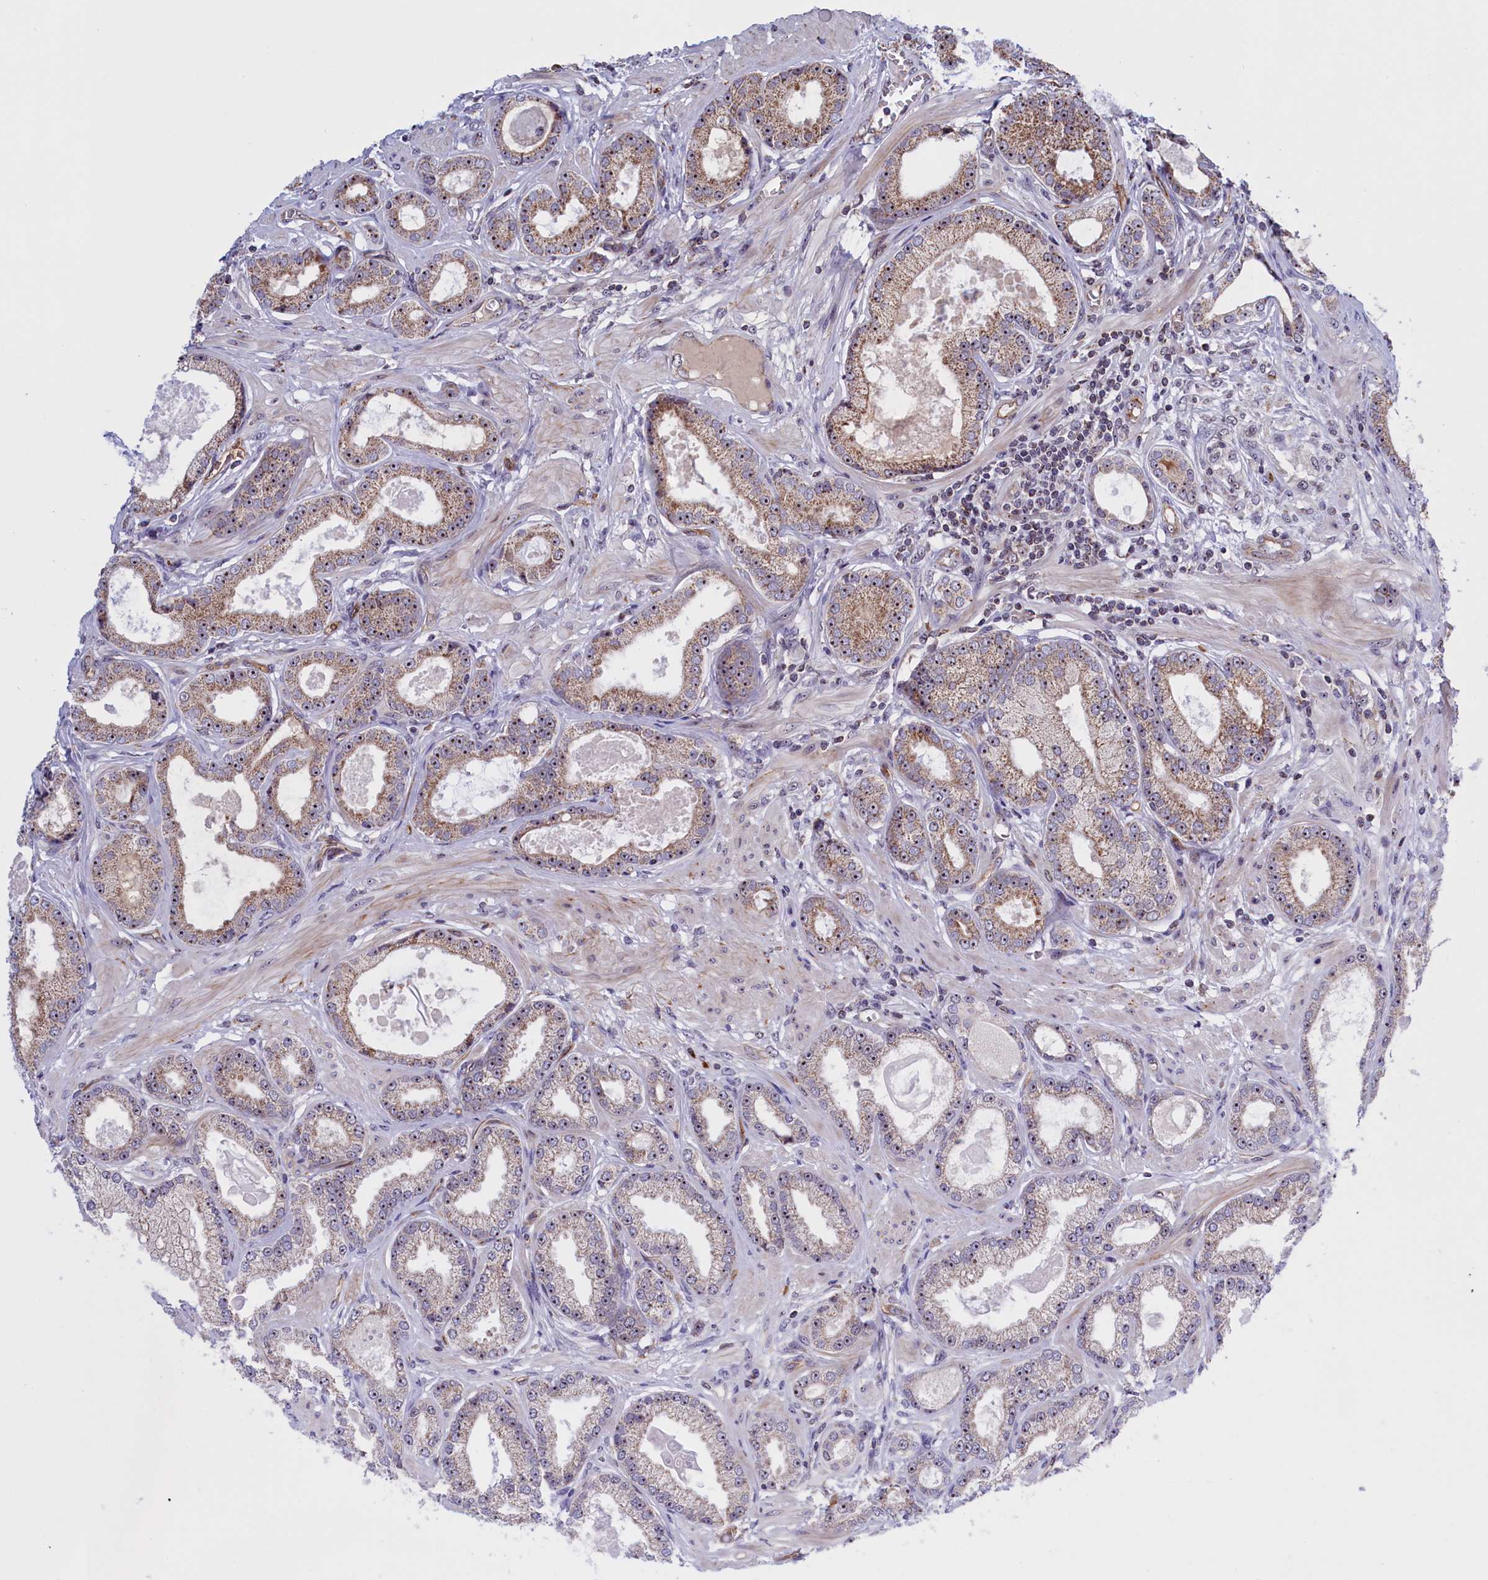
{"staining": {"intensity": "moderate", "quantity": "25%-75%", "location": "cytoplasmic/membranous,nuclear"}, "tissue": "prostate cancer", "cell_type": "Tumor cells", "image_type": "cancer", "snomed": [{"axis": "morphology", "description": "Adenocarcinoma, Low grade"}, {"axis": "topography", "description": "Prostate"}], "caption": "This is a micrograph of IHC staining of prostate cancer, which shows moderate positivity in the cytoplasmic/membranous and nuclear of tumor cells.", "gene": "MPND", "patient": {"sex": "male", "age": 64}}